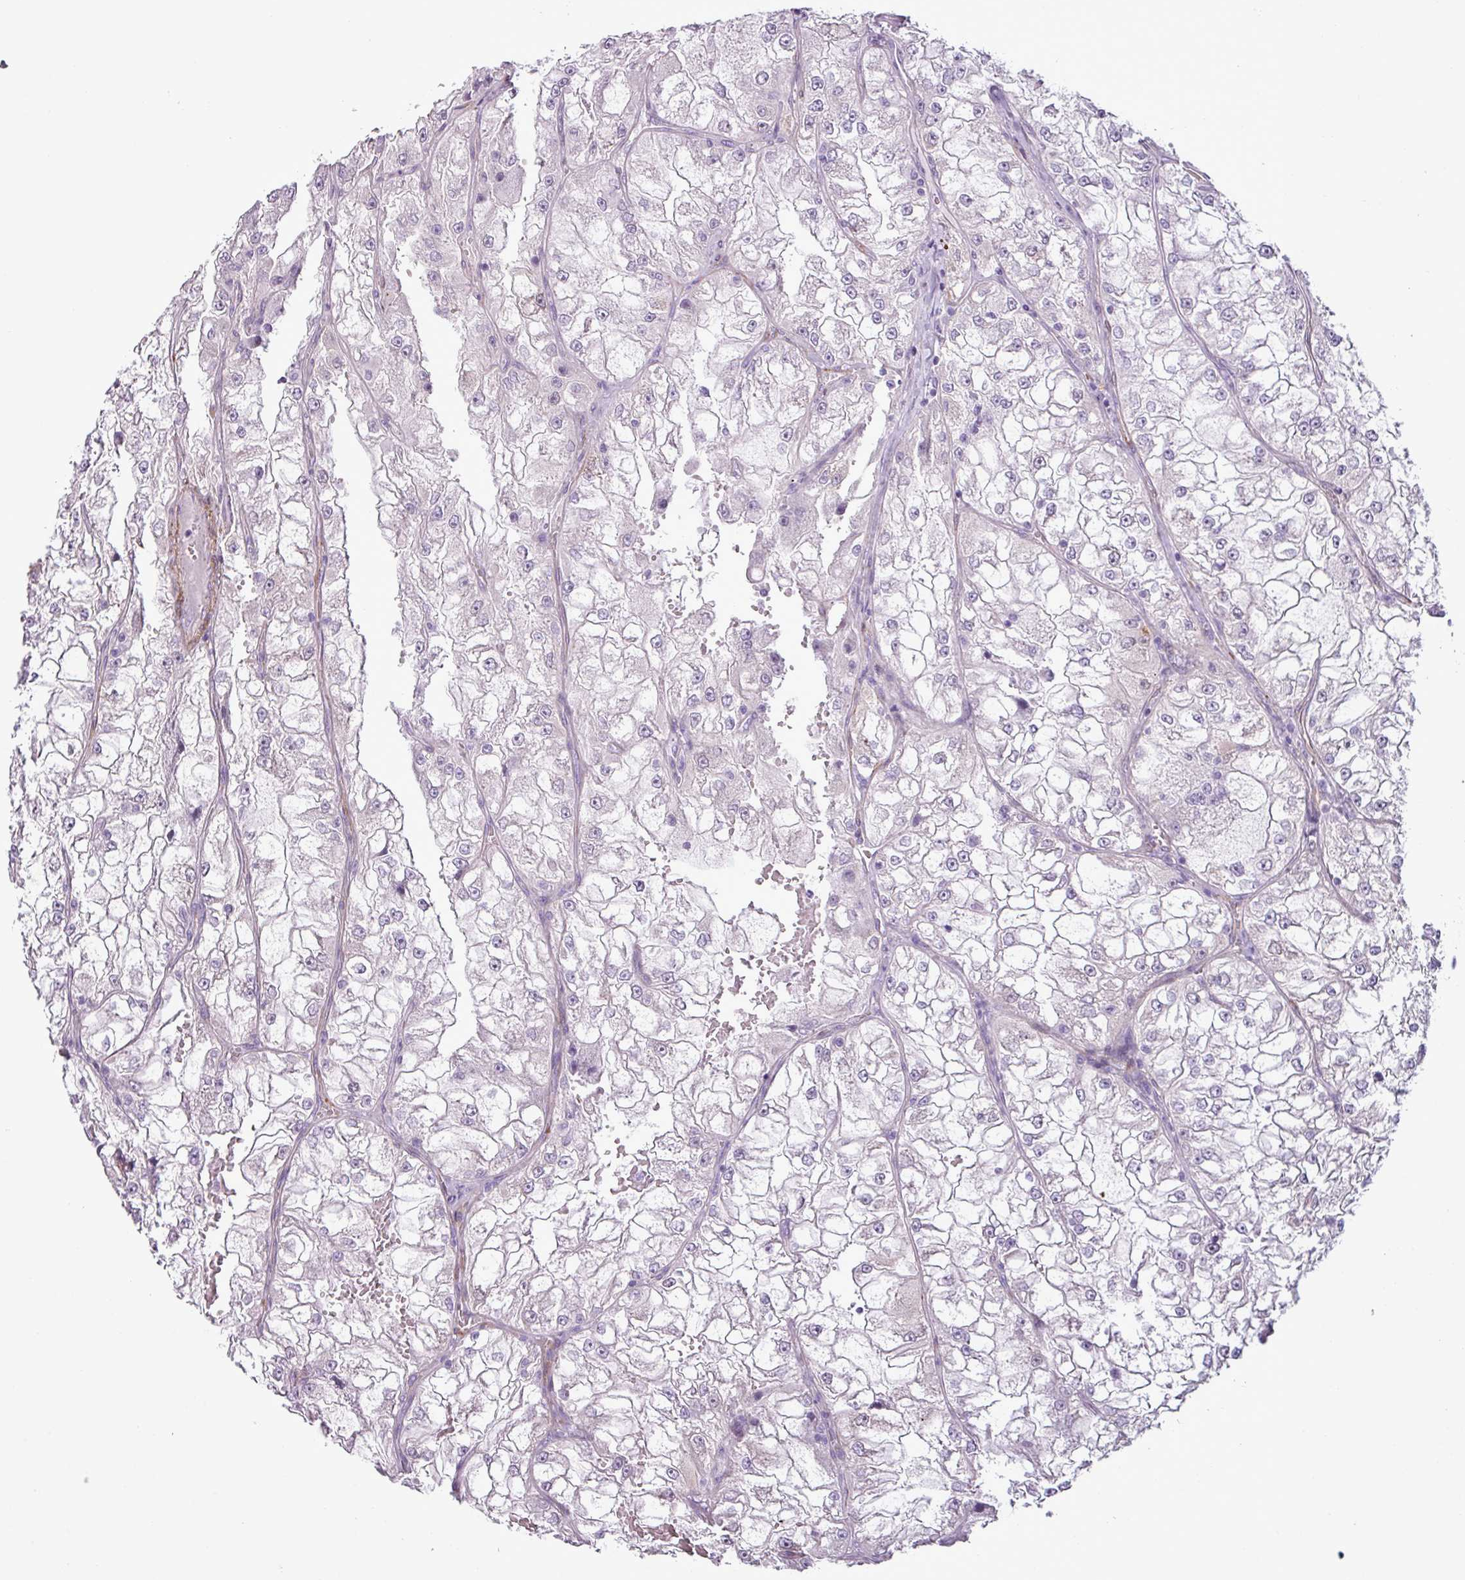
{"staining": {"intensity": "negative", "quantity": "none", "location": "none"}, "tissue": "renal cancer", "cell_type": "Tumor cells", "image_type": "cancer", "snomed": [{"axis": "morphology", "description": "Adenocarcinoma, NOS"}, {"axis": "topography", "description": "Kidney"}], "caption": "DAB immunohistochemical staining of renal adenocarcinoma displays no significant staining in tumor cells.", "gene": "ATP10A", "patient": {"sex": "female", "age": 72}}